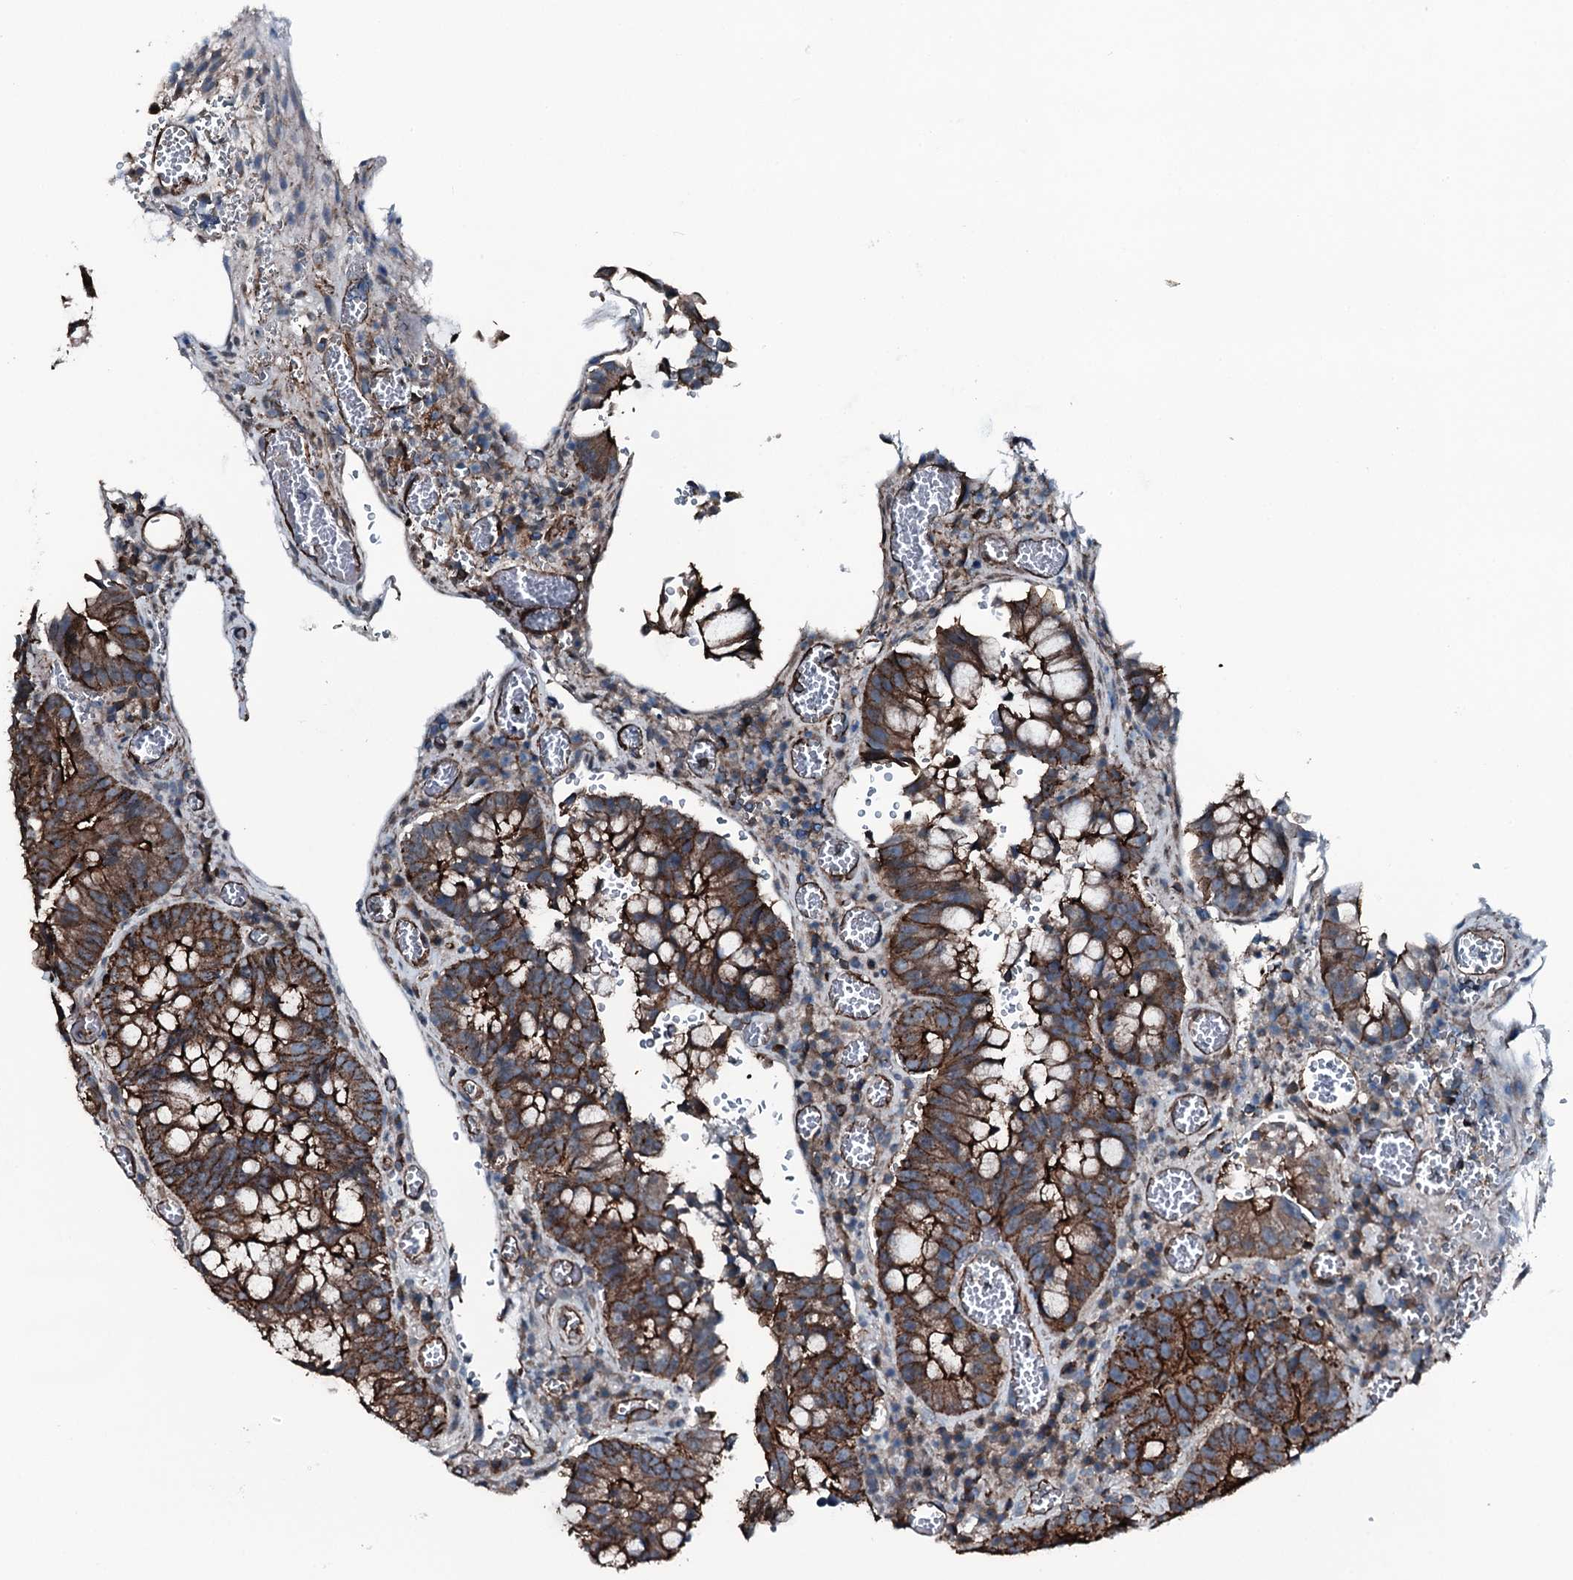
{"staining": {"intensity": "strong", "quantity": ">75%", "location": "cytoplasmic/membranous"}, "tissue": "colorectal cancer", "cell_type": "Tumor cells", "image_type": "cancer", "snomed": [{"axis": "morphology", "description": "Adenocarcinoma, NOS"}, {"axis": "topography", "description": "Rectum"}], "caption": "Immunohistochemical staining of colorectal adenocarcinoma shows high levels of strong cytoplasmic/membranous expression in approximately >75% of tumor cells.", "gene": "SLC25A38", "patient": {"sex": "male", "age": 69}}